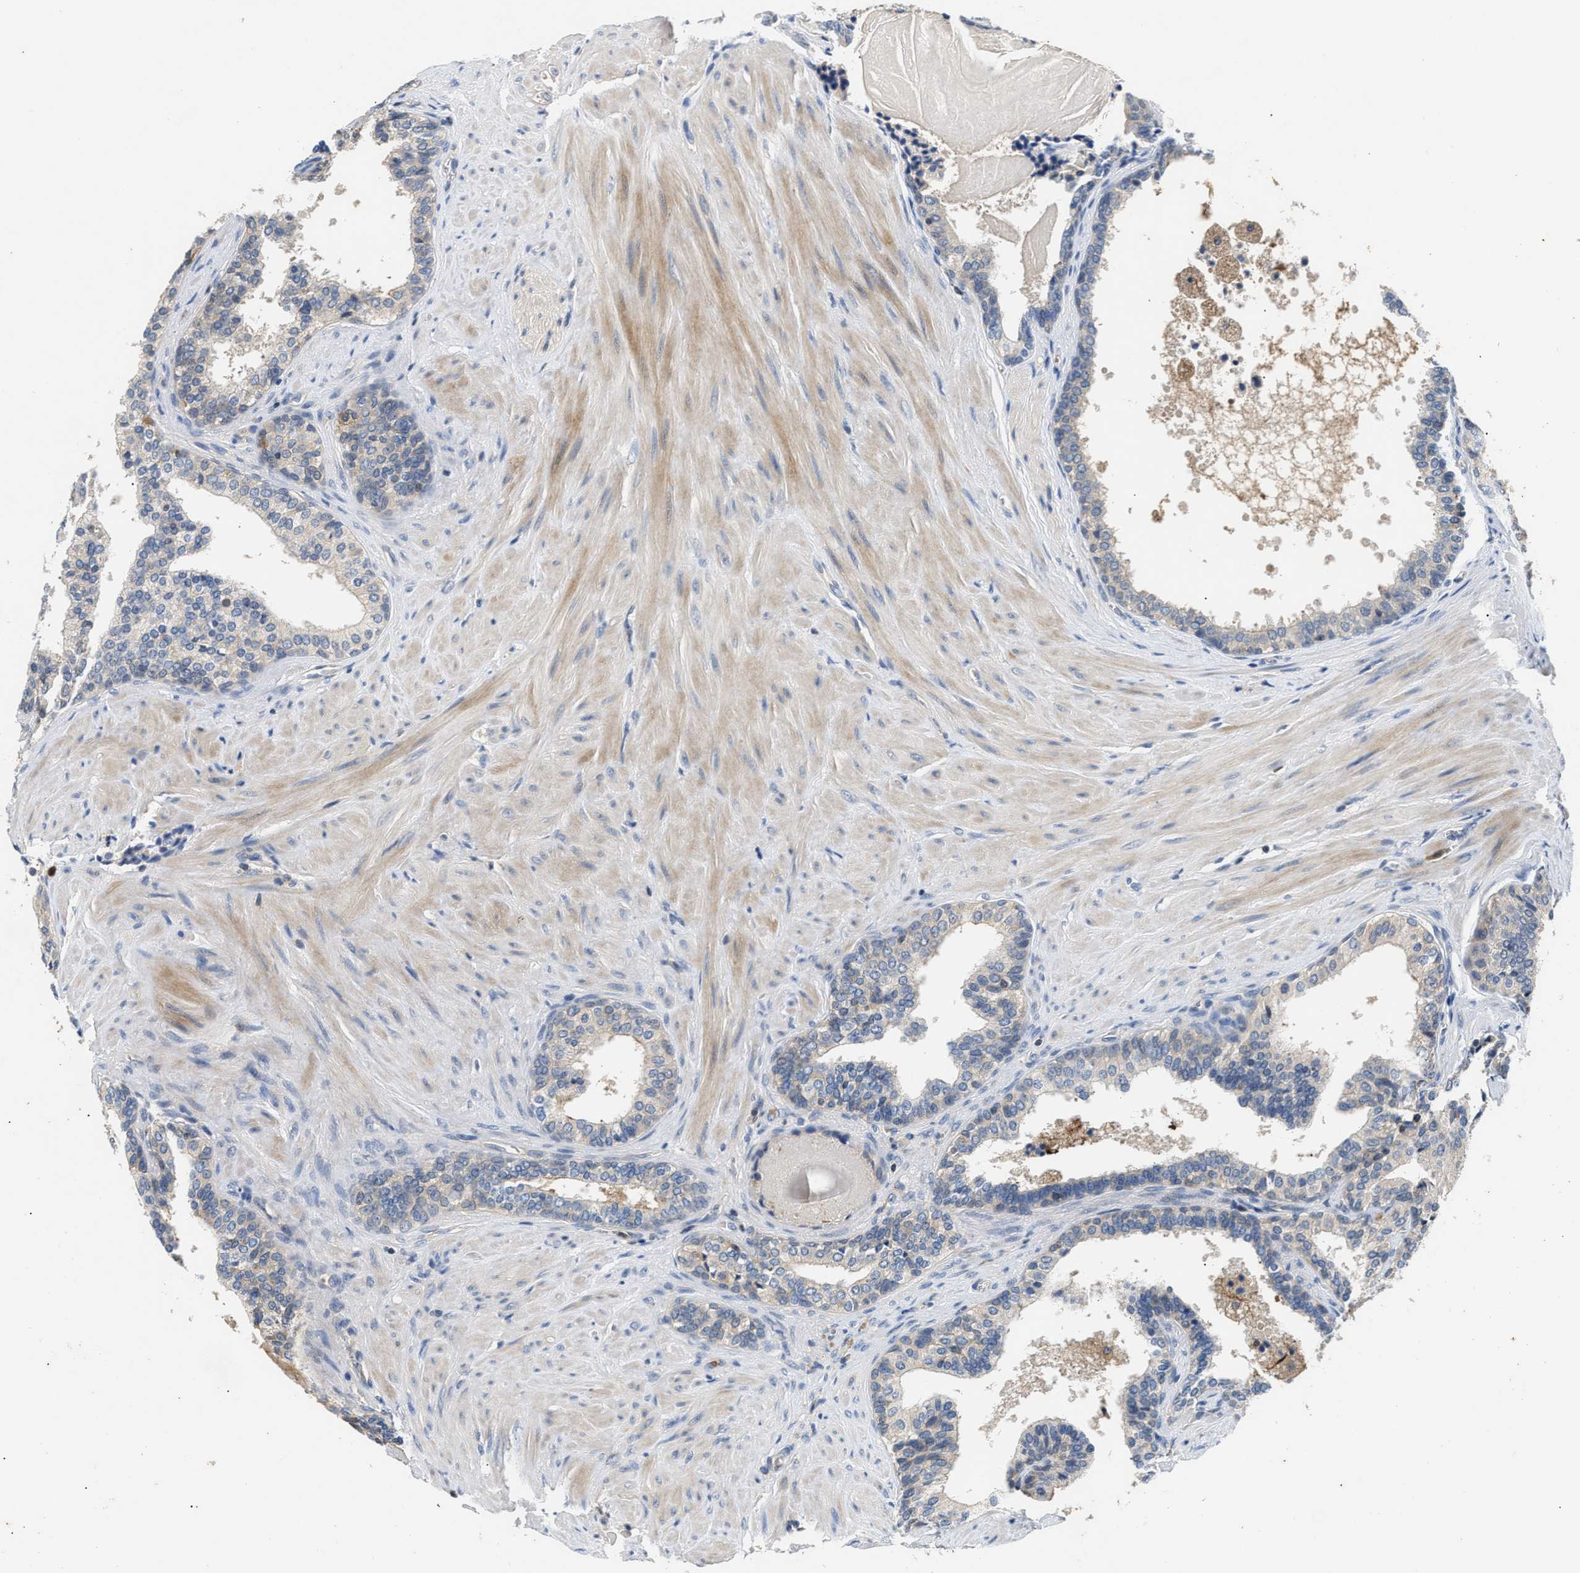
{"staining": {"intensity": "weak", "quantity": "<25%", "location": "cytoplasmic/membranous"}, "tissue": "prostate cancer", "cell_type": "Tumor cells", "image_type": "cancer", "snomed": [{"axis": "morphology", "description": "Adenocarcinoma, Low grade"}, {"axis": "topography", "description": "Prostate"}], "caption": "Prostate adenocarcinoma (low-grade) was stained to show a protein in brown. There is no significant expression in tumor cells. Nuclei are stained in blue.", "gene": "CHUK", "patient": {"sex": "male", "age": 60}}